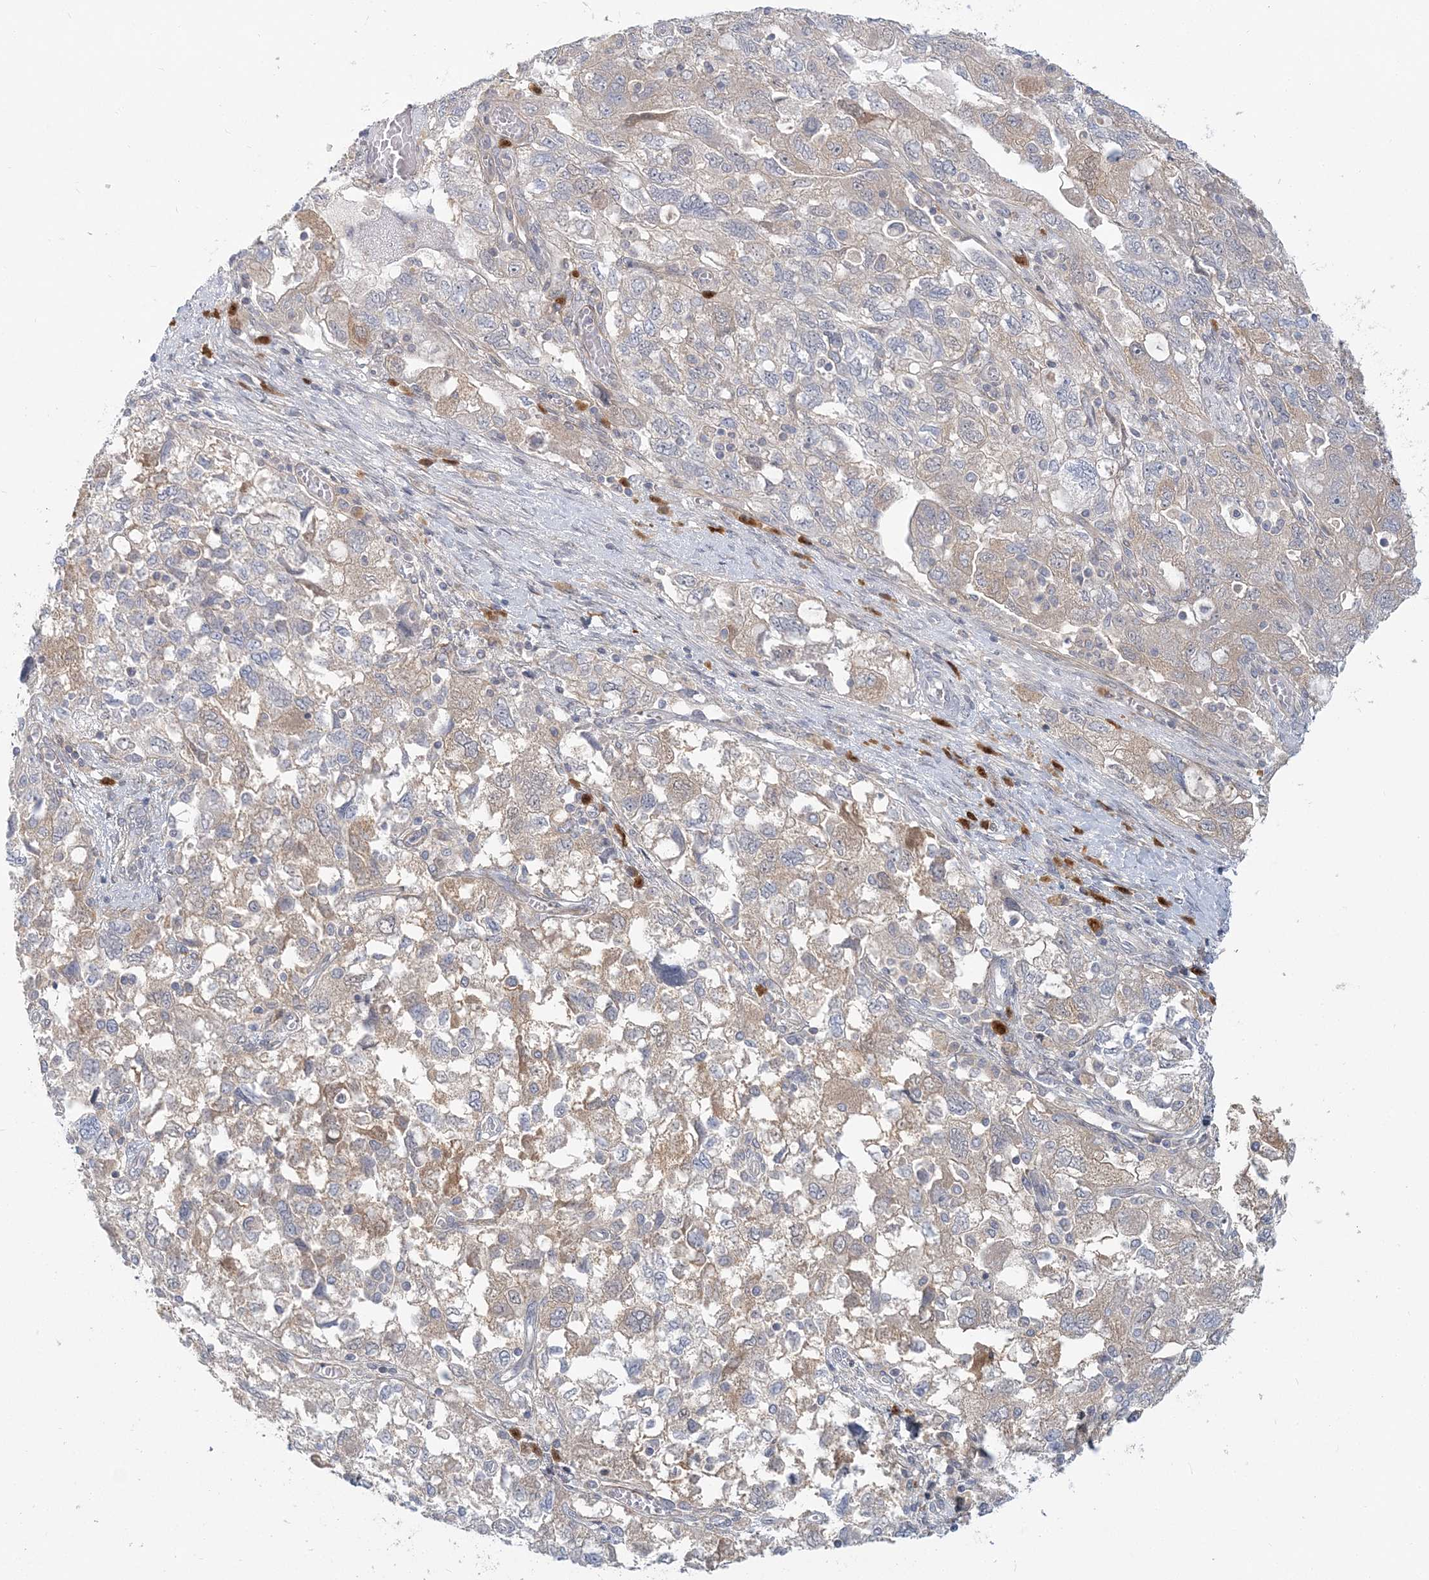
{"staining": {"intensity": "moderate", "quantity": "<25%", "location": "cytoplasmic/membranous"}, "tissue": "ovarian cancer", "cell_type": "Tumor cells", "image_type": "cancer", "snomed": [{"axis": "morphology", "description": "Carcinoma, NOS"}, {"axis": "morphology", "description": "Cystadenocarcinoma, serous, NOS"}, {"axis": "topography", "description": "Ovary"}], "caption": "Immunohistochemical staining of serous cystadenocarcinoma (ovarian) exhibits low levels of moderate cytoplasmic/membranous expression in approximately <25% of tumor cells.", "gene": "GMPPA", "patient": {"sex": "female", "age": 69}}